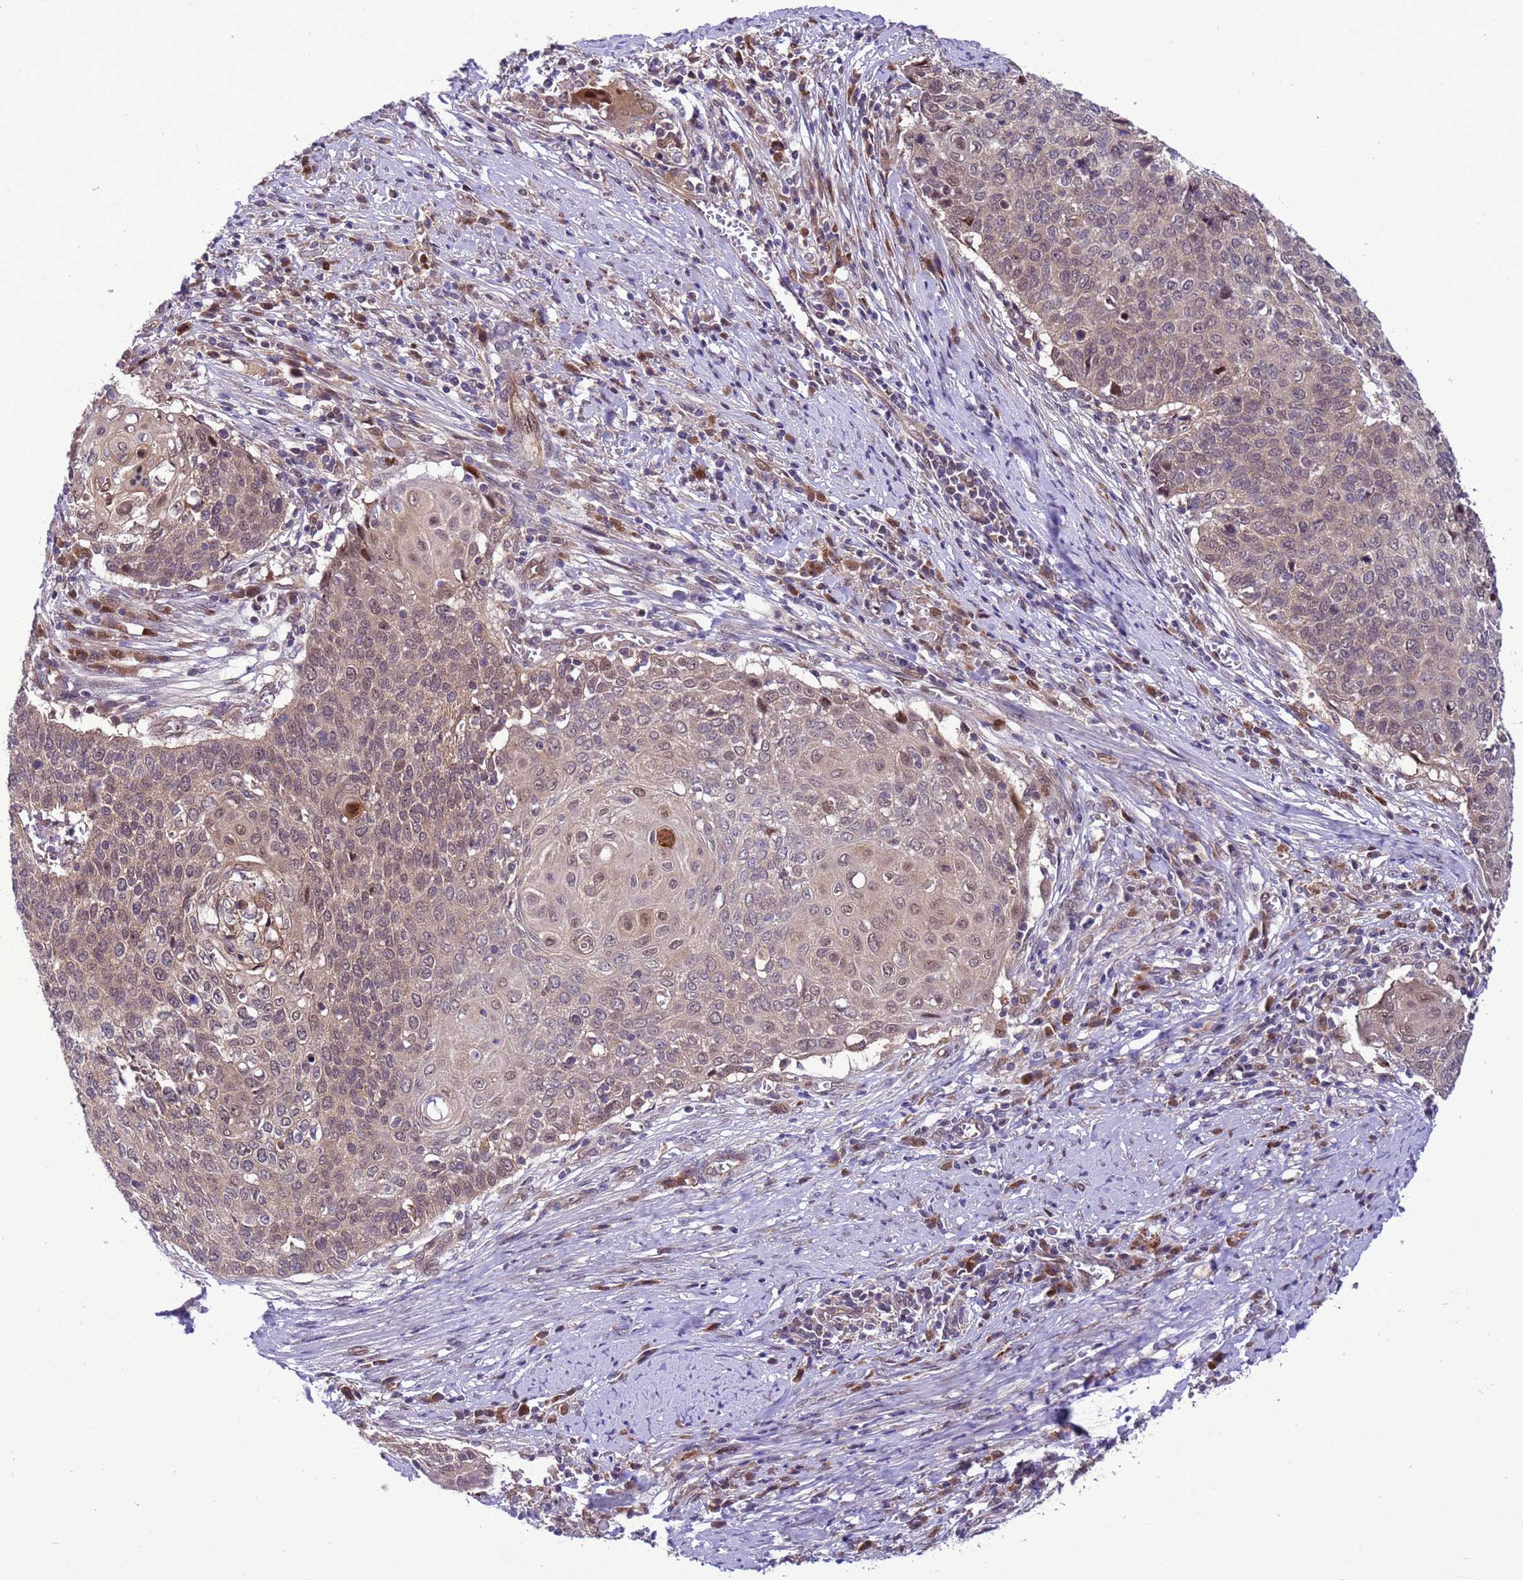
{"staining": {"intensity": "weak", "quantity": "25%-75%", "location": "nuclear"}, "tissue": "cervical cancer", "cell_type": "Tumor cells", "image_type": "cancer", "snomed": [{"axis": "morphology", "description": "Squamous cell carcinoma, NOS"}, {"axis": "topography", "description": "Cervix"}], "caption": "IHC micrograph of human cervical squamous cell carcinoma stained for a protein (brown), which displays low levels of weak nuclear staining in about 25%-75% of tumor cells.", "gene": "RASD1", "patient": {"sex": "female", "age": 39}}